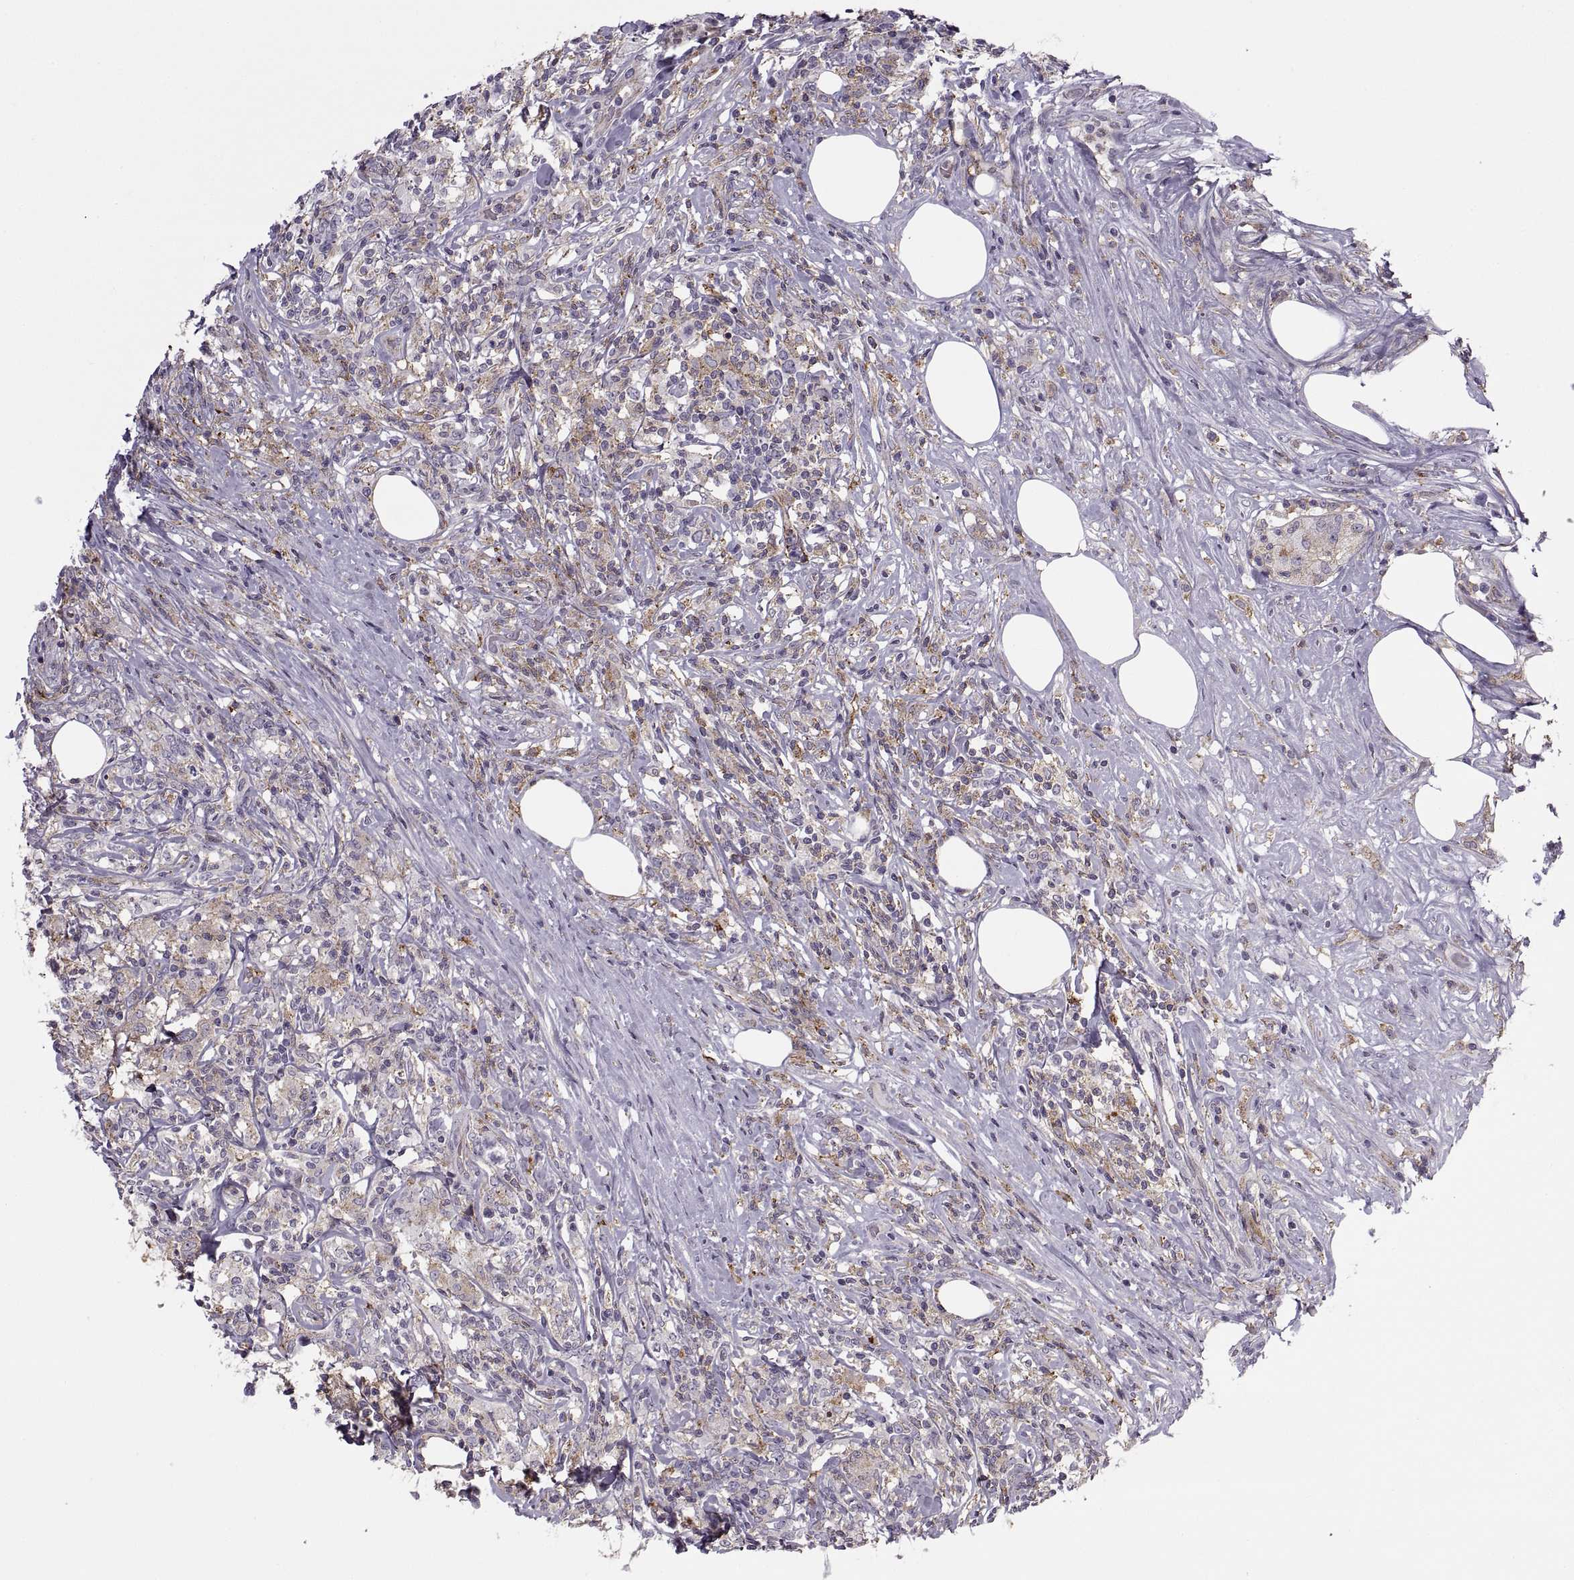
{"staining": {"intensity": "weak", "quantity": "<25%", "location": "cytoplasmic/membranous"}, "tissue": "lymphoma", "cell_type": "Tumor cells", "image_type": "cancer", "snomed": [{"axis": "morphology", "description": "Malignant lymphoma, non-Hodgkin's type, High grade"}, {"axis": "topography", "description": "Lymph node"}], "caption": "Histopathology image shows no protein staining in tumor cells of high-grade malignant lymphoma, non-Hodgkin's type tissue.", "gene": "RALB", "patient": {"sex": "female", "age": 84}}